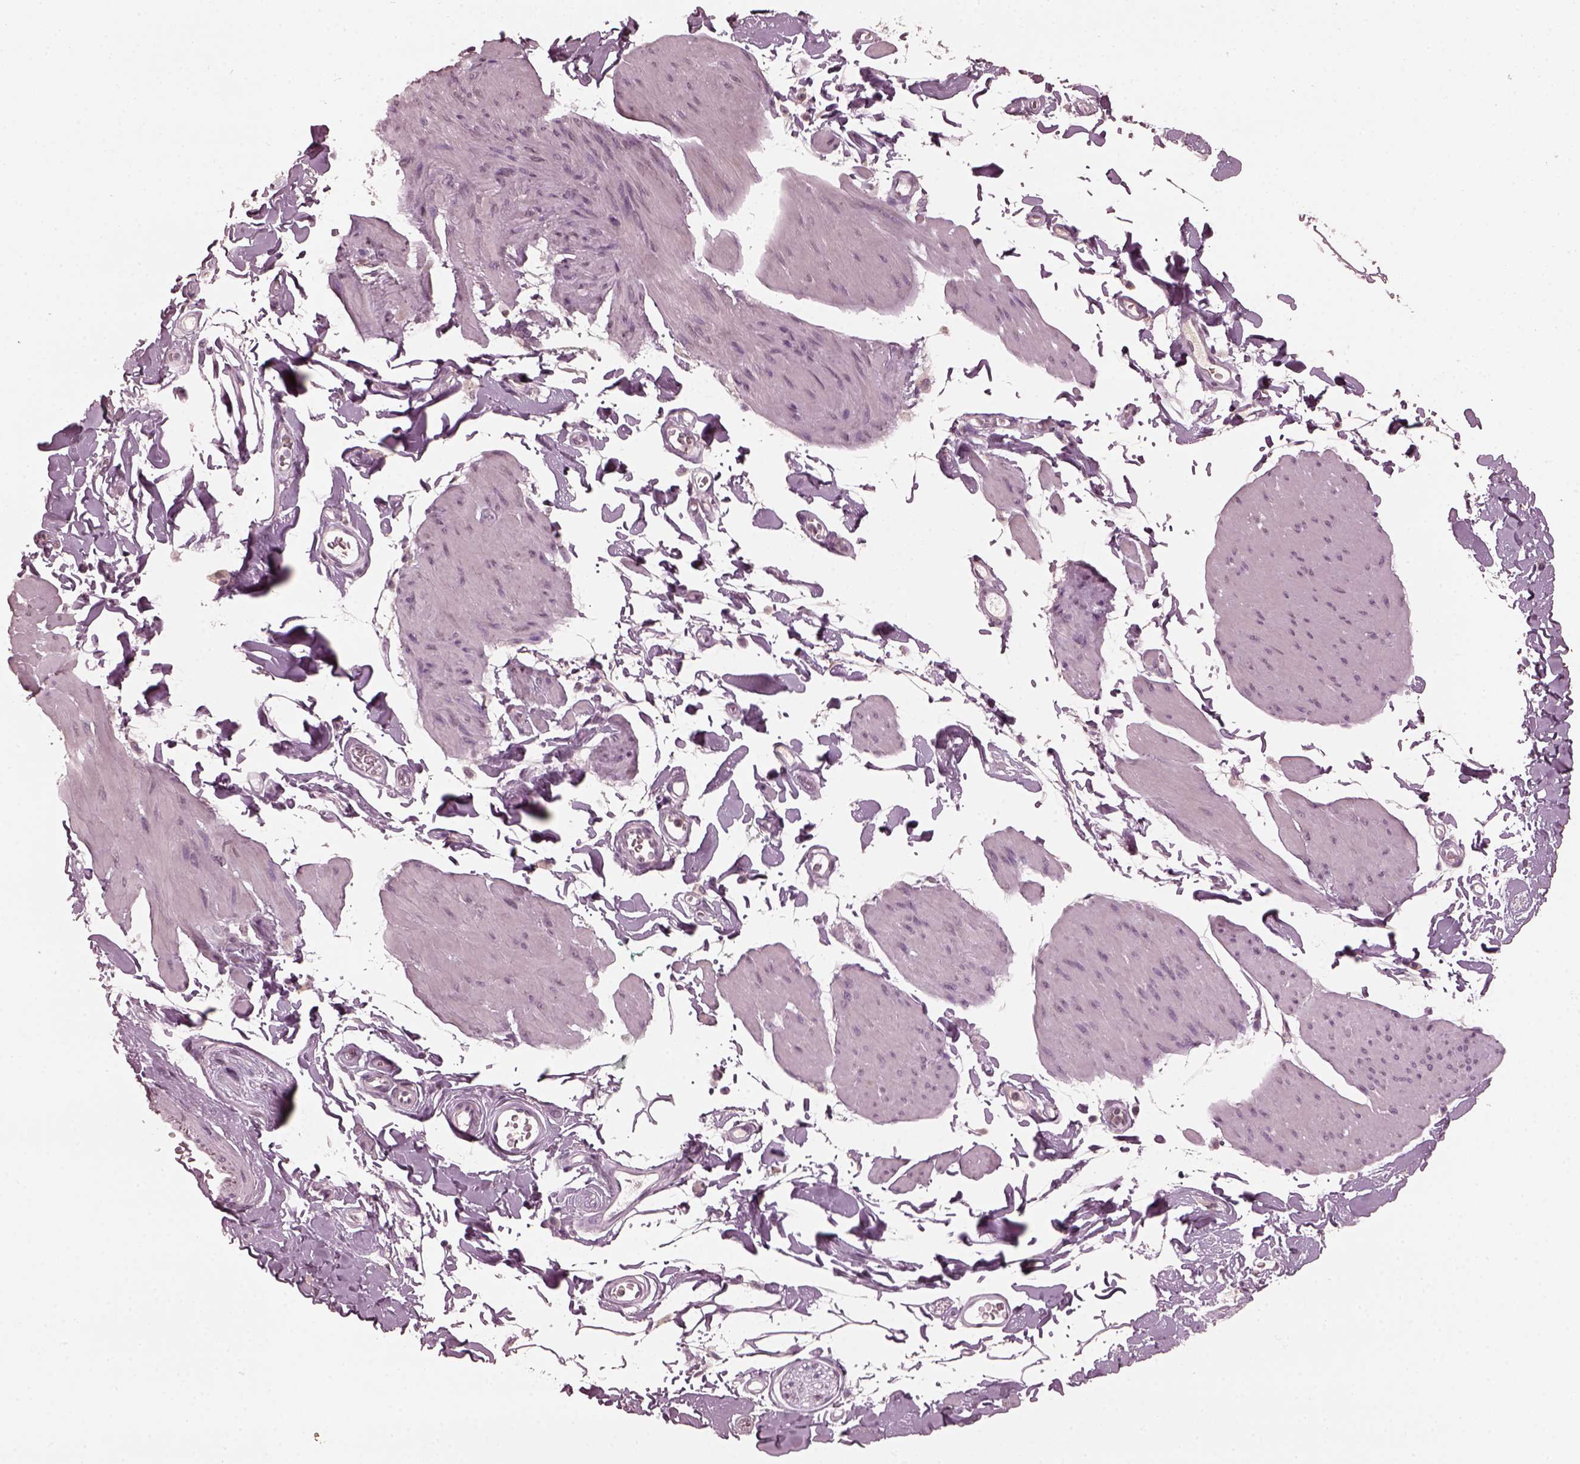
{"staining": {"intensity": "negative", "quantity": "none", "location": "none"}, "tissue": "smooth muscle", "cell_type": "Smooth muscle cells", "image_type": "normal", "snomed": [{"axis": "morphology", "description": "Normal tissue, NOS"}, {"axis": "topography", "description": "Adipose tissue"}, {"axis": "topography", "description": "Smooth muscle"}, {"axis": "topography", "description": "Peripheral nerve tissue"}], "caption": "Immunohistochemistry (IHC) of normal human smooth muscle reveals no positivity in smooth muscle cells. Nuclei are stained in blue.", "gene": "KRT79", "patient": {"sex": "male", "age": 83}}